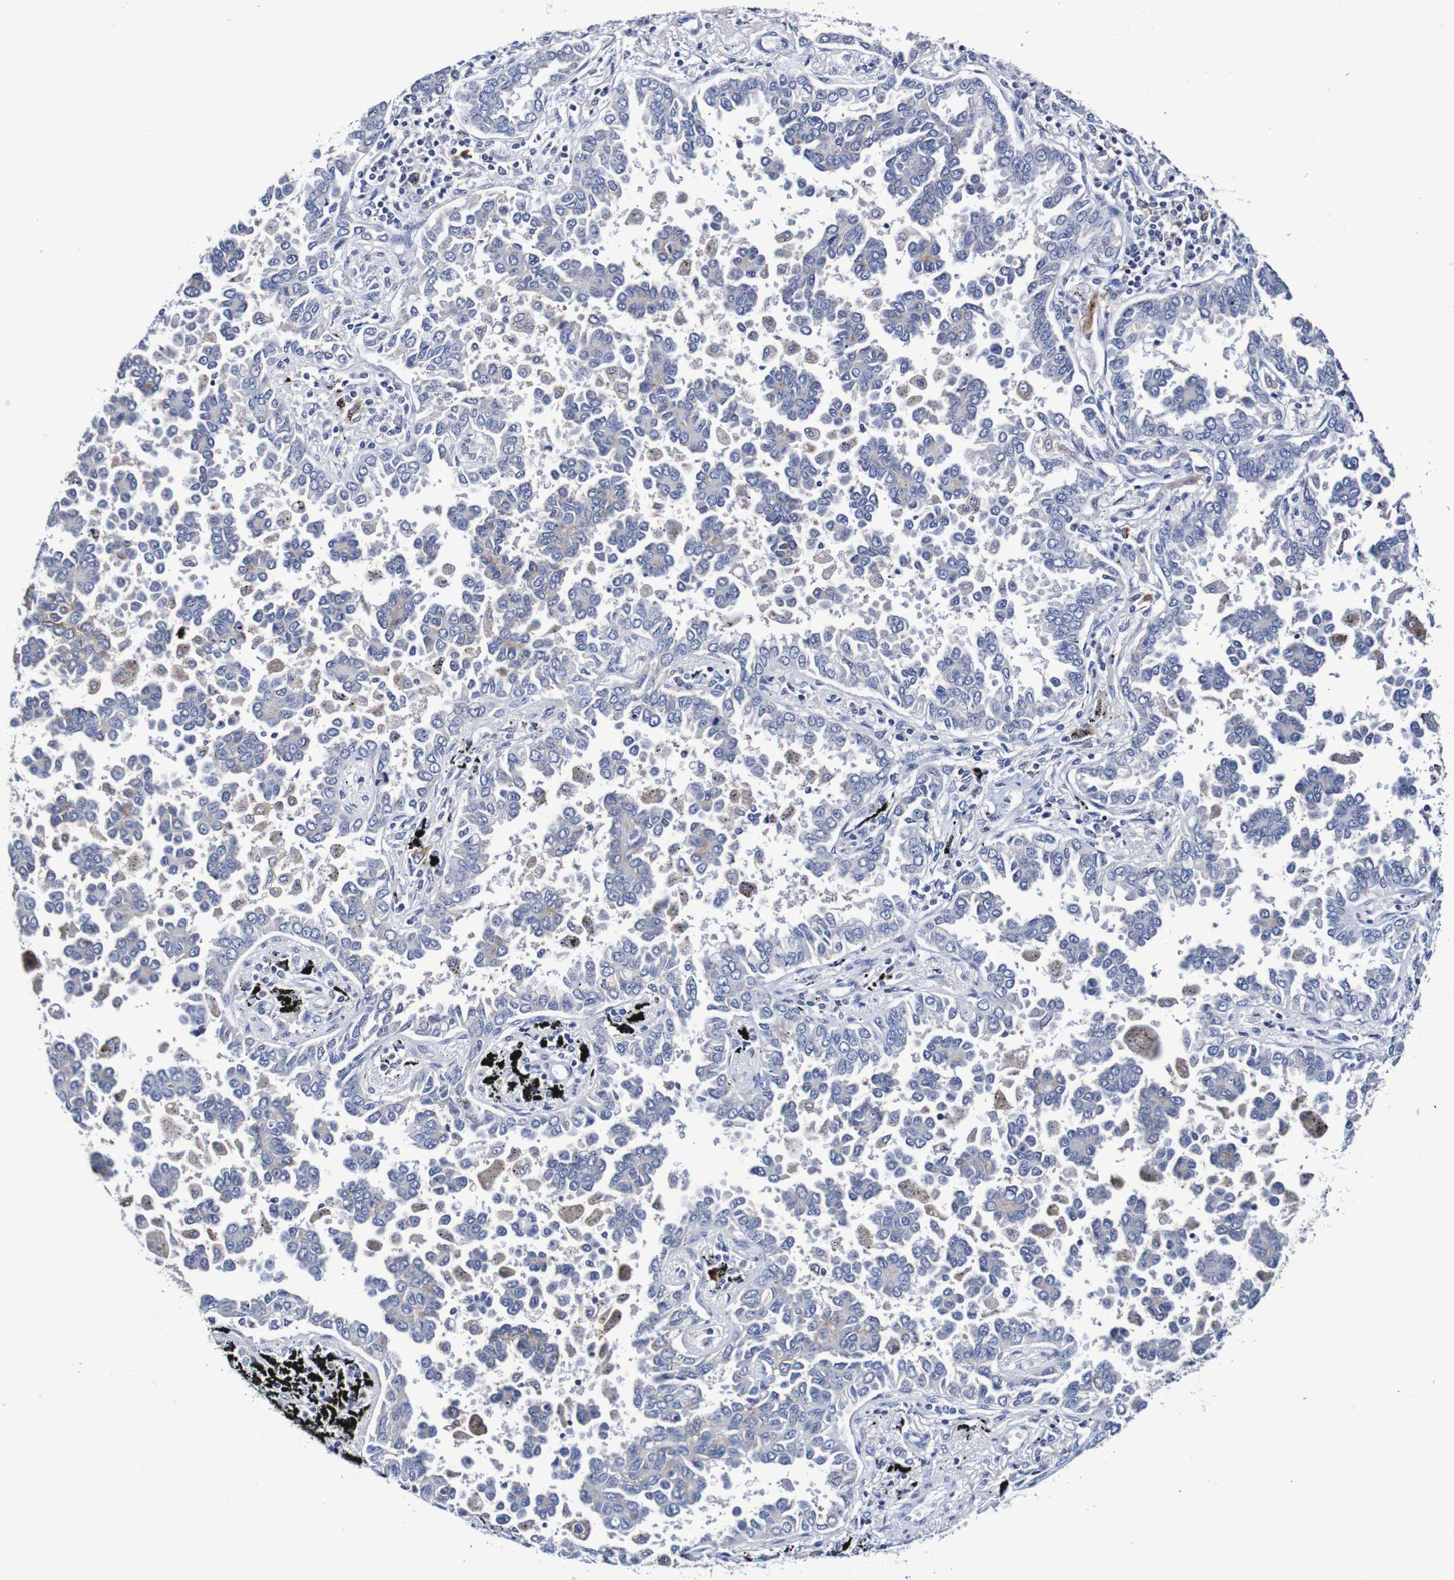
{"staining": {"intensity": "negative", "quantity": "none", "location": "none"}, "tissue": "lung cancer", "cell_type": "Tumor cells", "image_type": "cancer", "snomed": [{"axis": "morphology", "description": "Normal tissue, NOS"}, {"axis": "morphology", "description": "Adenocarcinoma, NOS"}, {"axis": "topography", "description": "Lung"}], "caption": "Tumor cells are negative for brown protein staining in lung cancer (adenocarcinoma).", "gene": "SEZ6", "patient": {"sex": "male", "age": 59}}